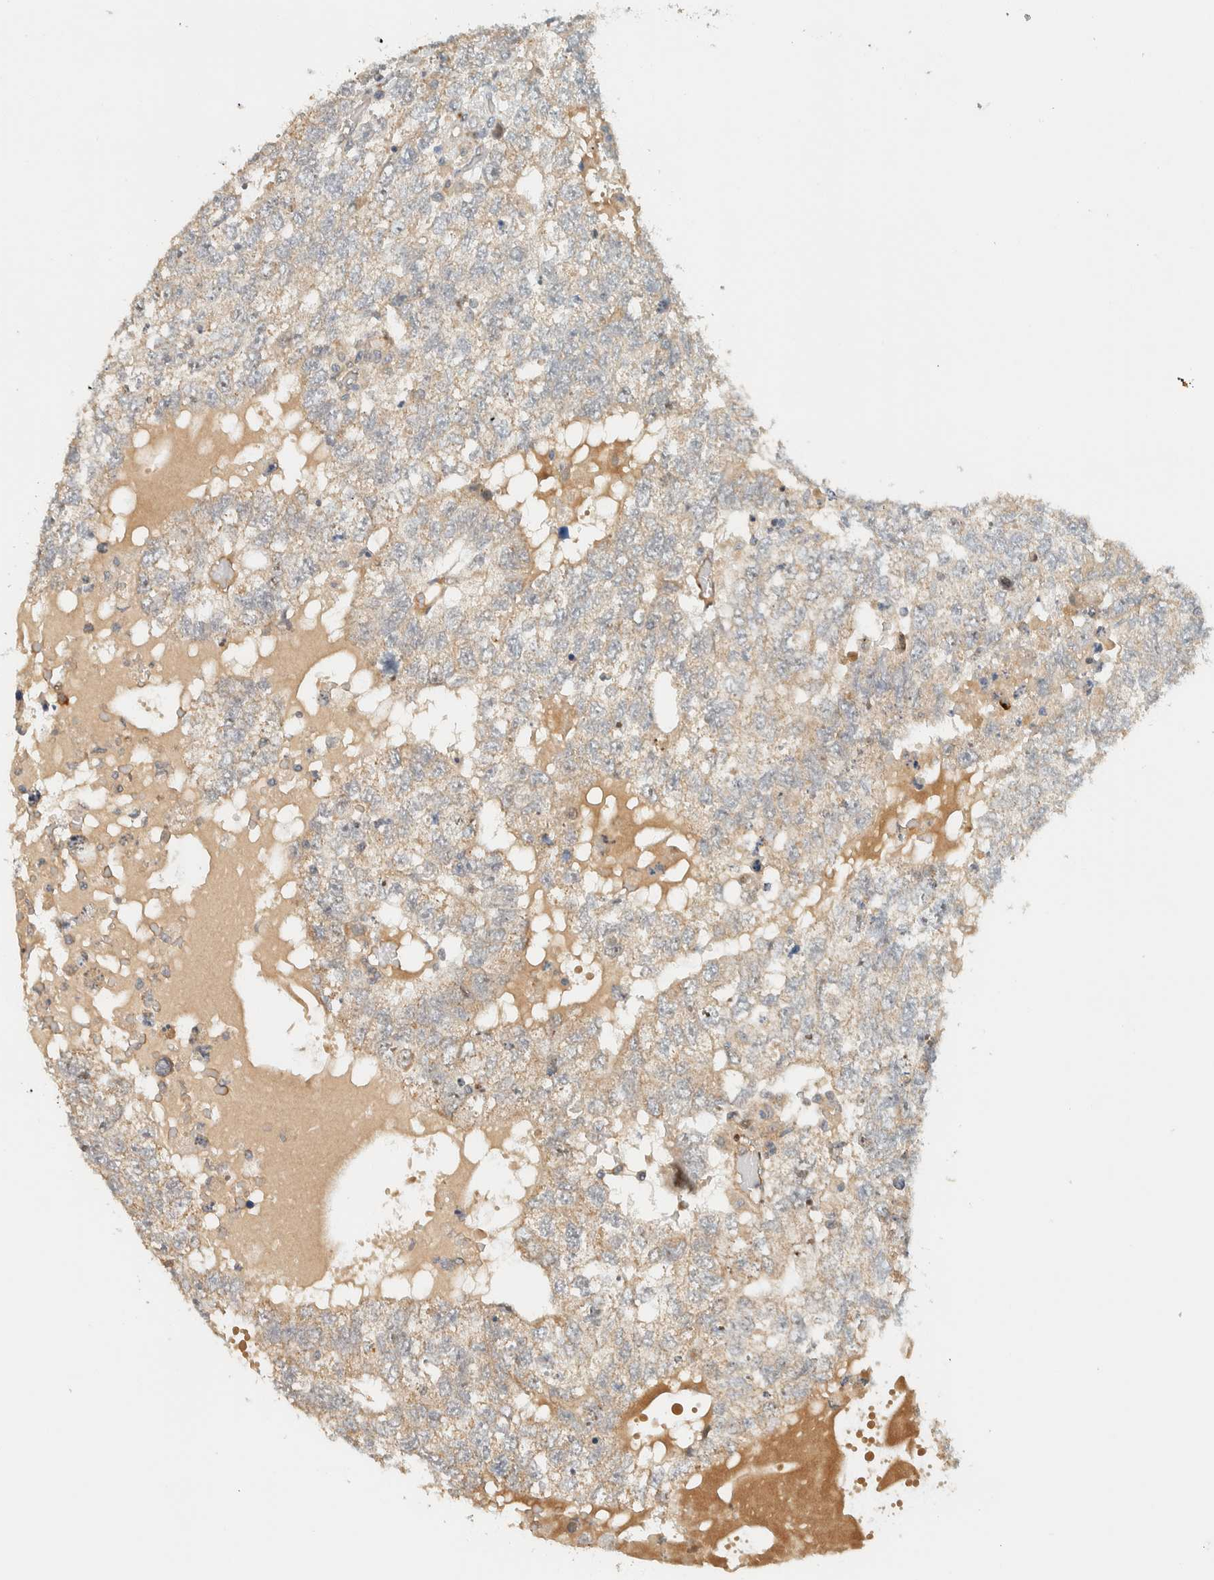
{"staining": {"intensity": "weak", "quantity": "25%-75%", "location": "cytoplasmic/membranous"}, "tissue": "testis cancer", "cell_type": "Tumor cells", "image_type": "cancer", "snomed": [{"axis": "morphology", "description": "Carcinoma, Embryonal, NOS"}, {"axis": "topography", "description": "Testis"}], "caption": "Immunohistochemical staining of embryonal carcinoma (testis) exhibits weak cytoplasmic/membranous protein expression in about 25%-75% of tumor cells. (DAB (3,3'-diaminobenzidine) = brown stain, brightfield microscopy at high magnification).", "gene": "CCDC171", "patient": {"sex": "male", "age": 36}}